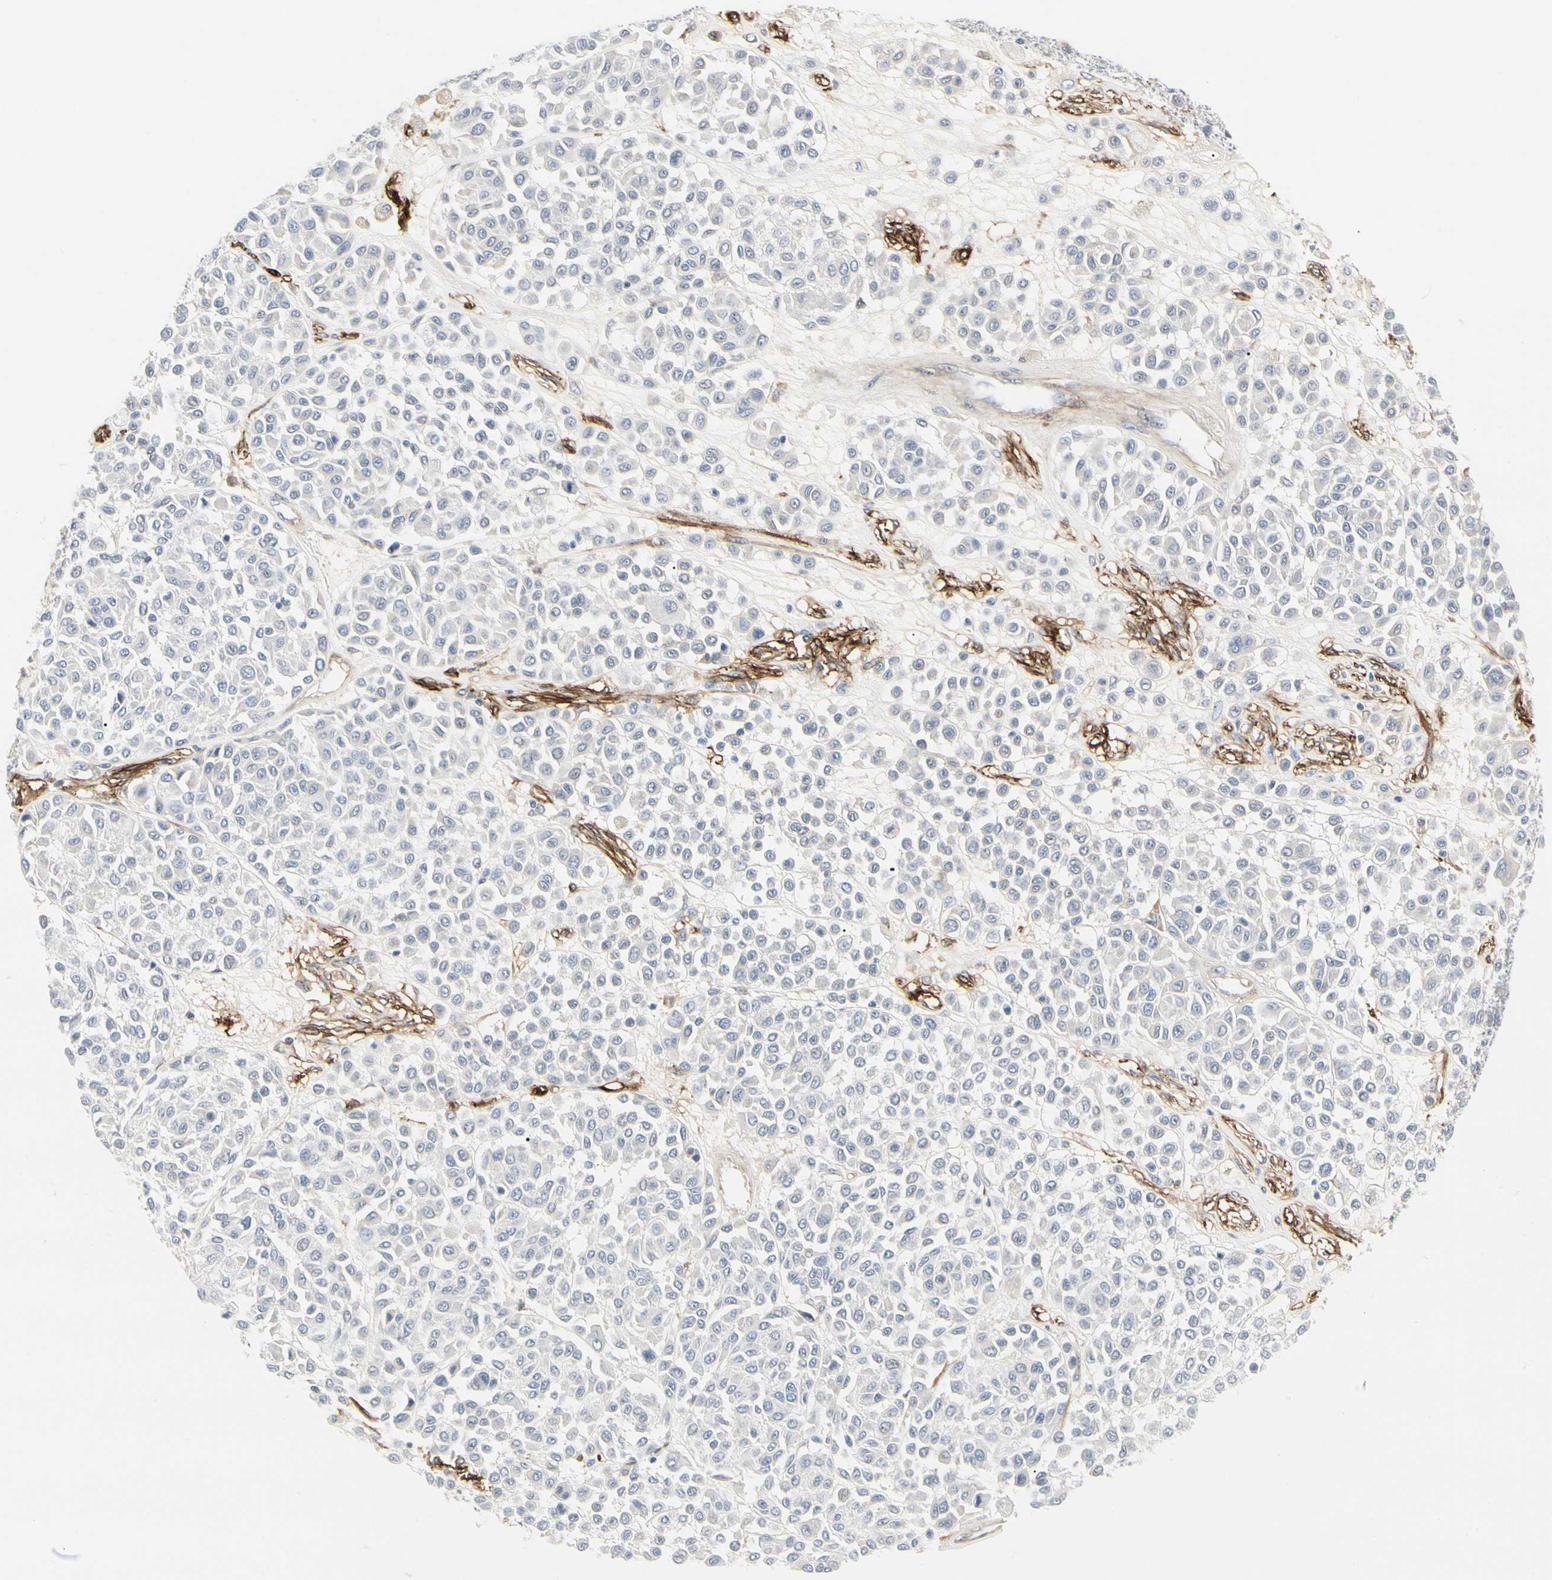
{"staining": {"intensity": "negative", "quantity": "none", "location": "none"}, "tissue": "melanoma", "cell_type": "Tumor cells", "image_type": "cancer", "snomed": [{"axis": "morphology", "description": "Malignant melanoma, Metastatic site"}, {"axis": "topography", "description": "Soft tissue"}], "caption": "Human malignant melanoma (metastatic site) stained for a protein using immunohistochemistry (IHC) displays no expression in tumor cells.", "gene": "GGT5", "patient": {"sex": "male", "age": 41}}